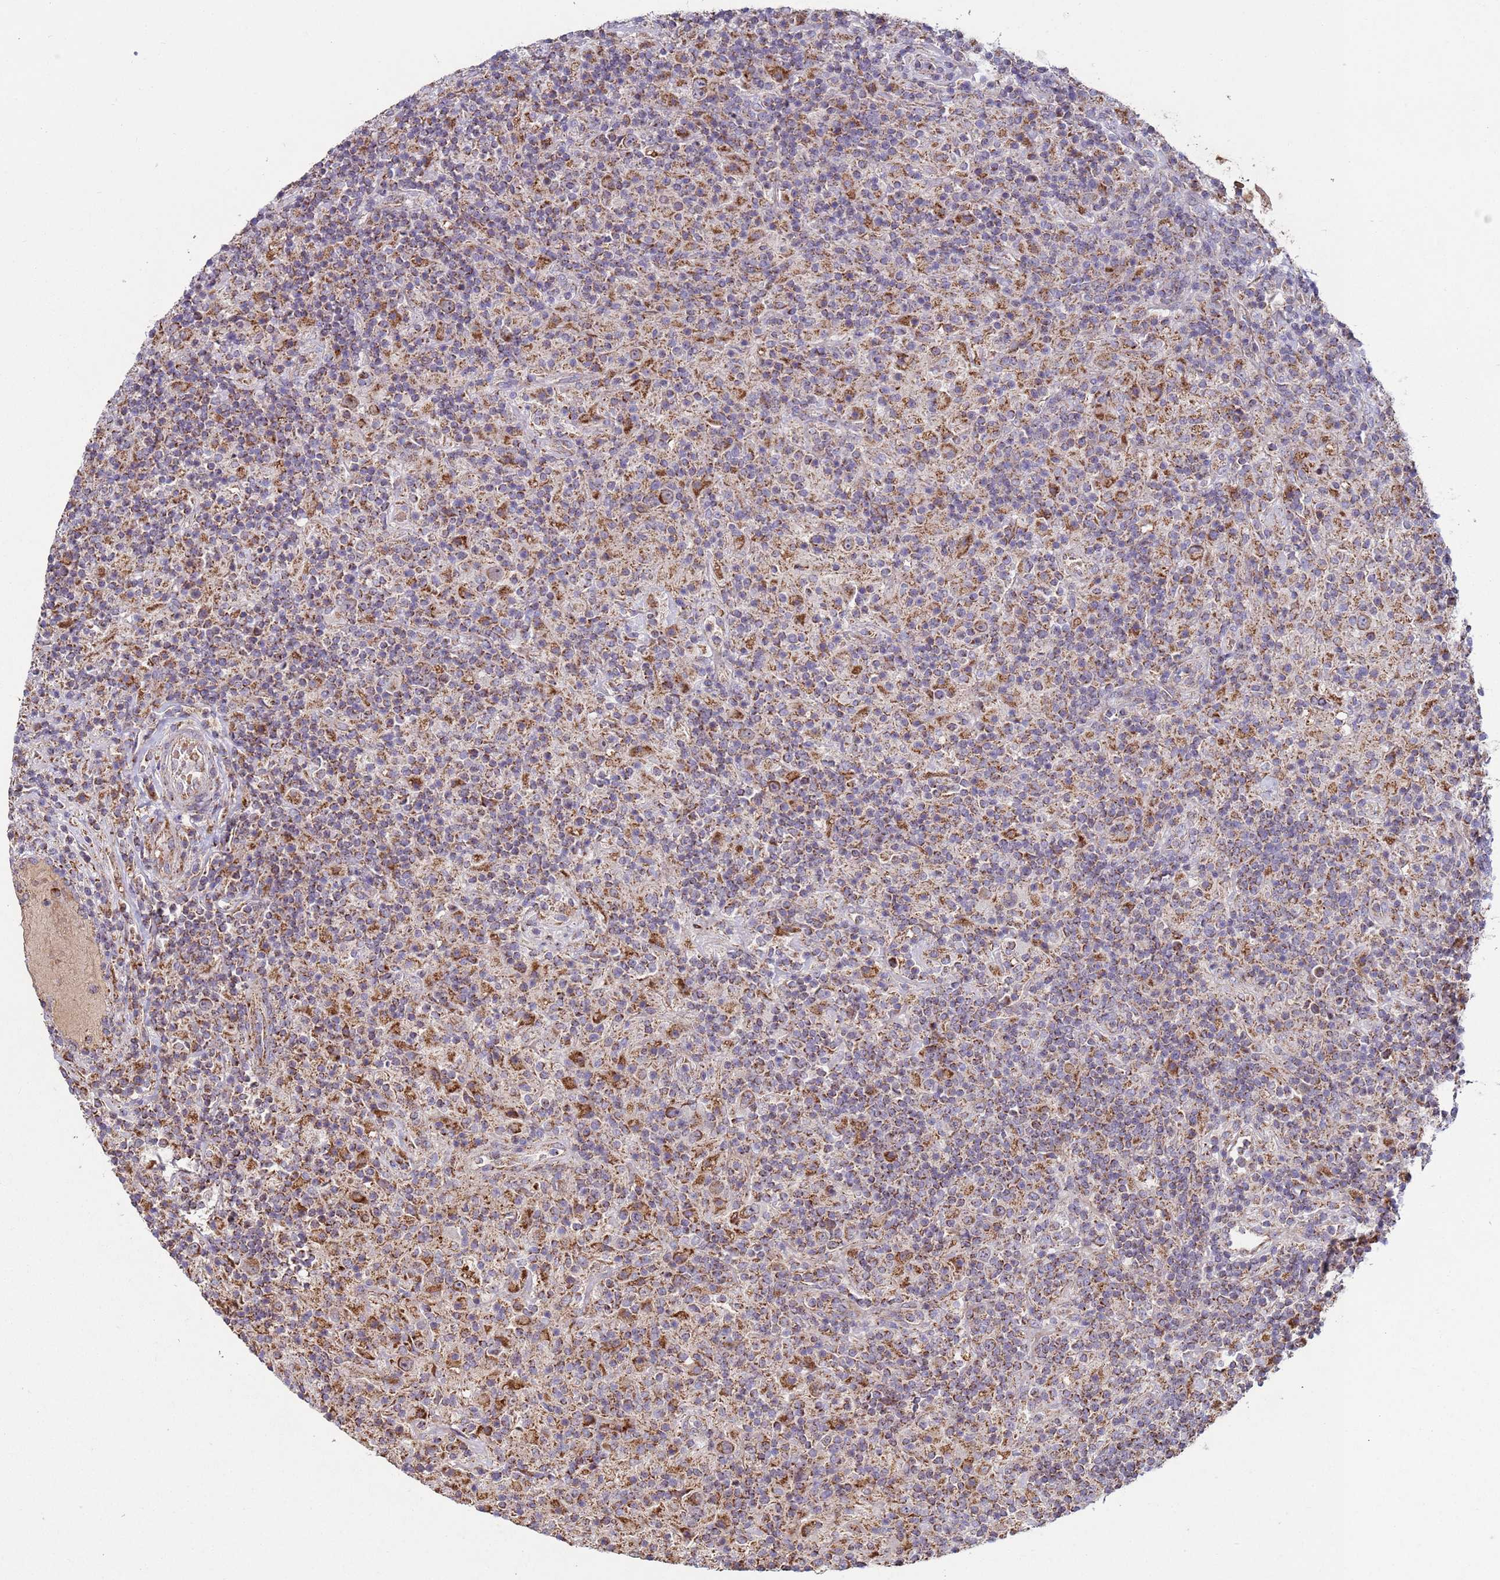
{"staining": {"intensity": "moderate", "quantity": ">75%", "location": "cytoplasmic/membranous"}, "tissue": "lymphoma", "cell_type": "Tumor cells", "image_type": "cancer", "snomed": [{"axis": "morphology", "description": "Hodgkin's disease, NOS"}, {"axis": "topography", "description": "Lymph node"}], "caption": "Lymphoma stained with a protein marker demonstrates moderate staining in tumor cells.", "gene": "FBXO33", "patient": {"sex": "male", "age": 70}}